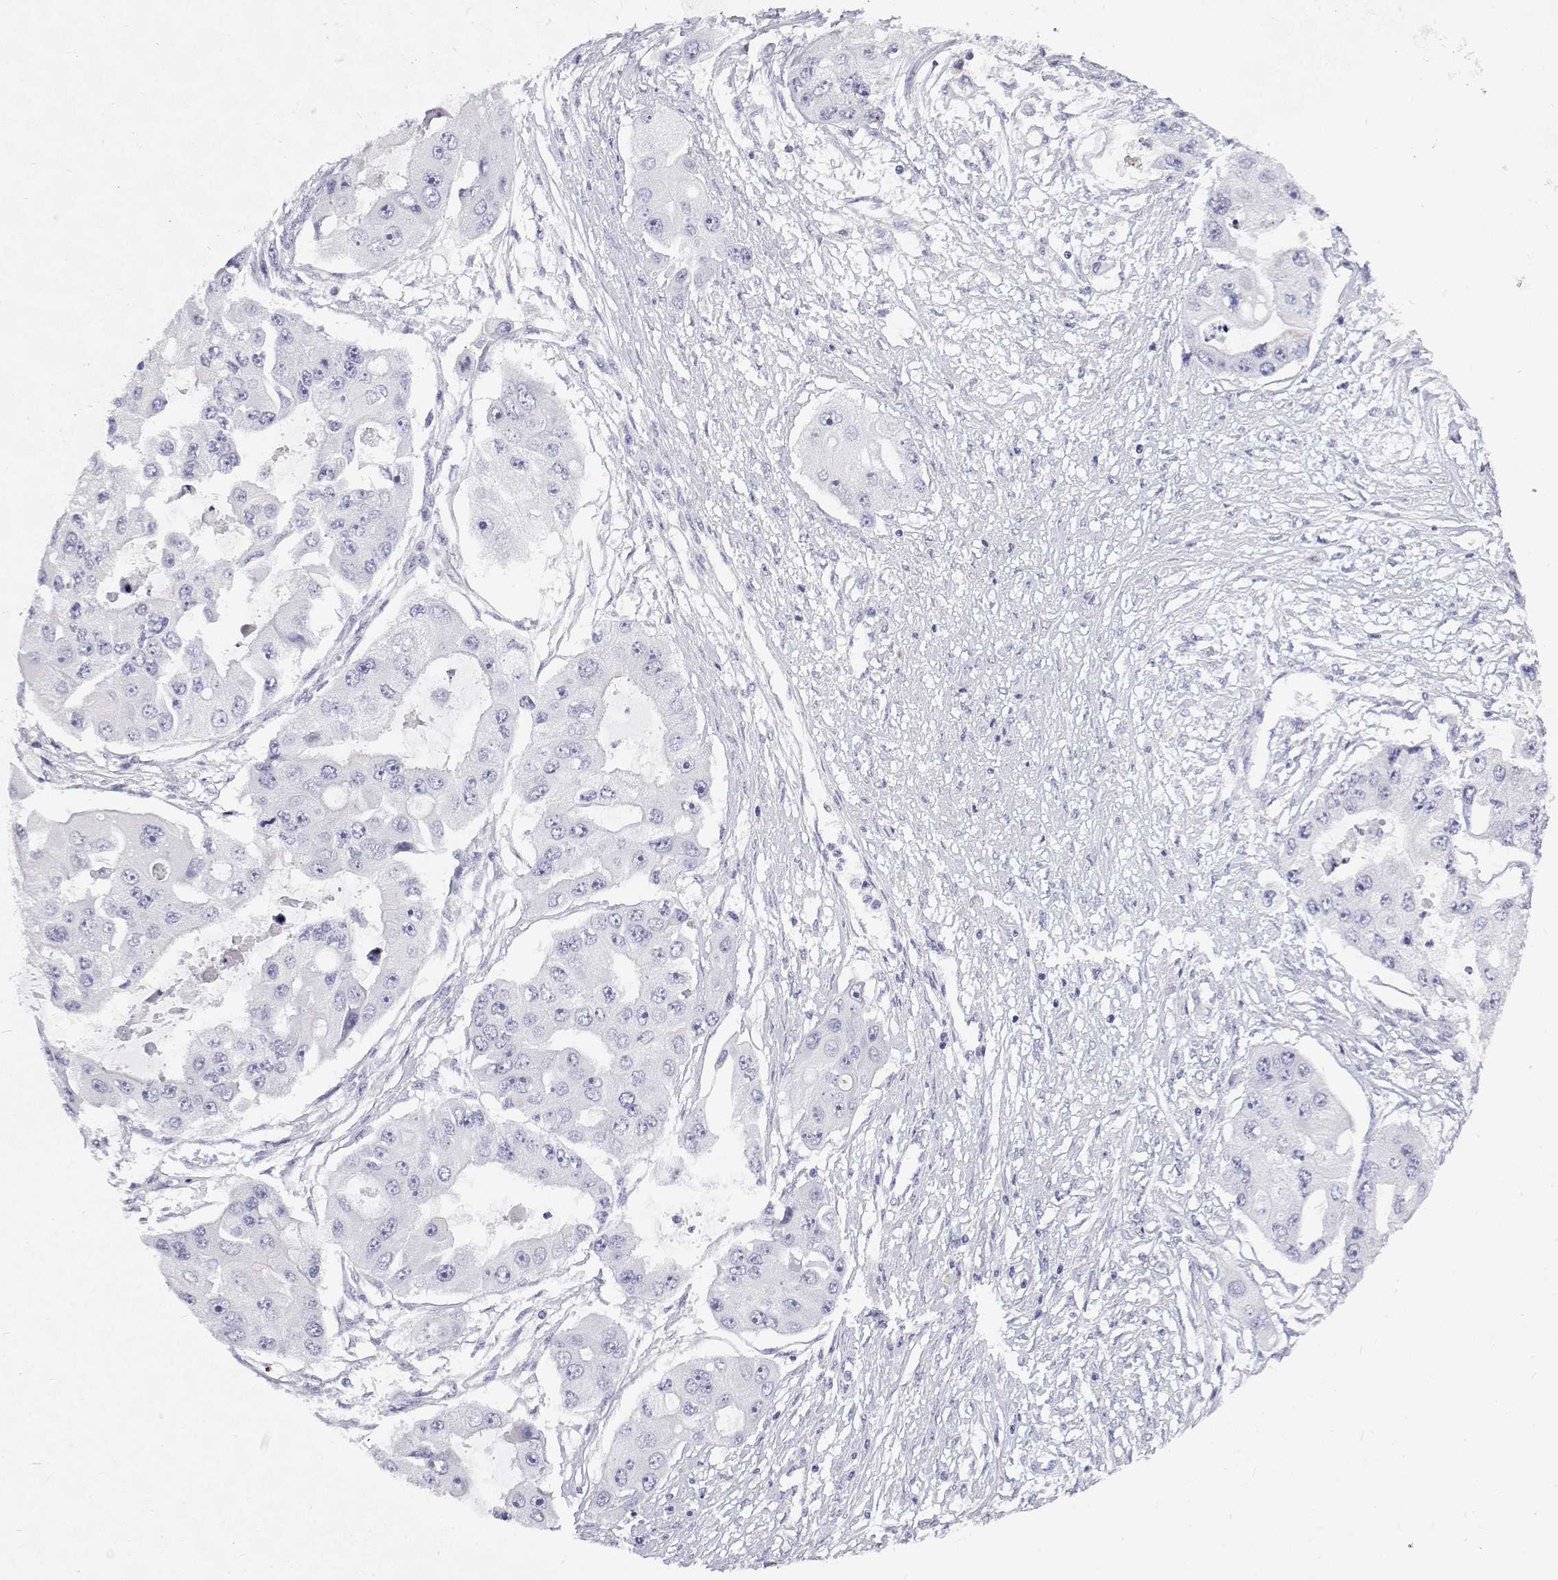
{"staining": {"intensity": "negative", "quantity": "none", "location": "none"}, "tissue": "ovarian cancer", "cell_type": "Tumor cells", "image_type": "cancer", "snomed": [{"axis": "morphology", "description": "Cystadenocarcinoma, serous, NOS"}, {"axis": "topography", "description": "Ovary"}], "caption": "Image shows no significant protein positivity in tumor cells of serous cystadenocarcinoma (ovarian). (DAB (3,3'-diaminobenzidine) IHC with hematoxylin counter stain).", "gene": "NCR2", "patient": {"sex": "female", "age": 56}}